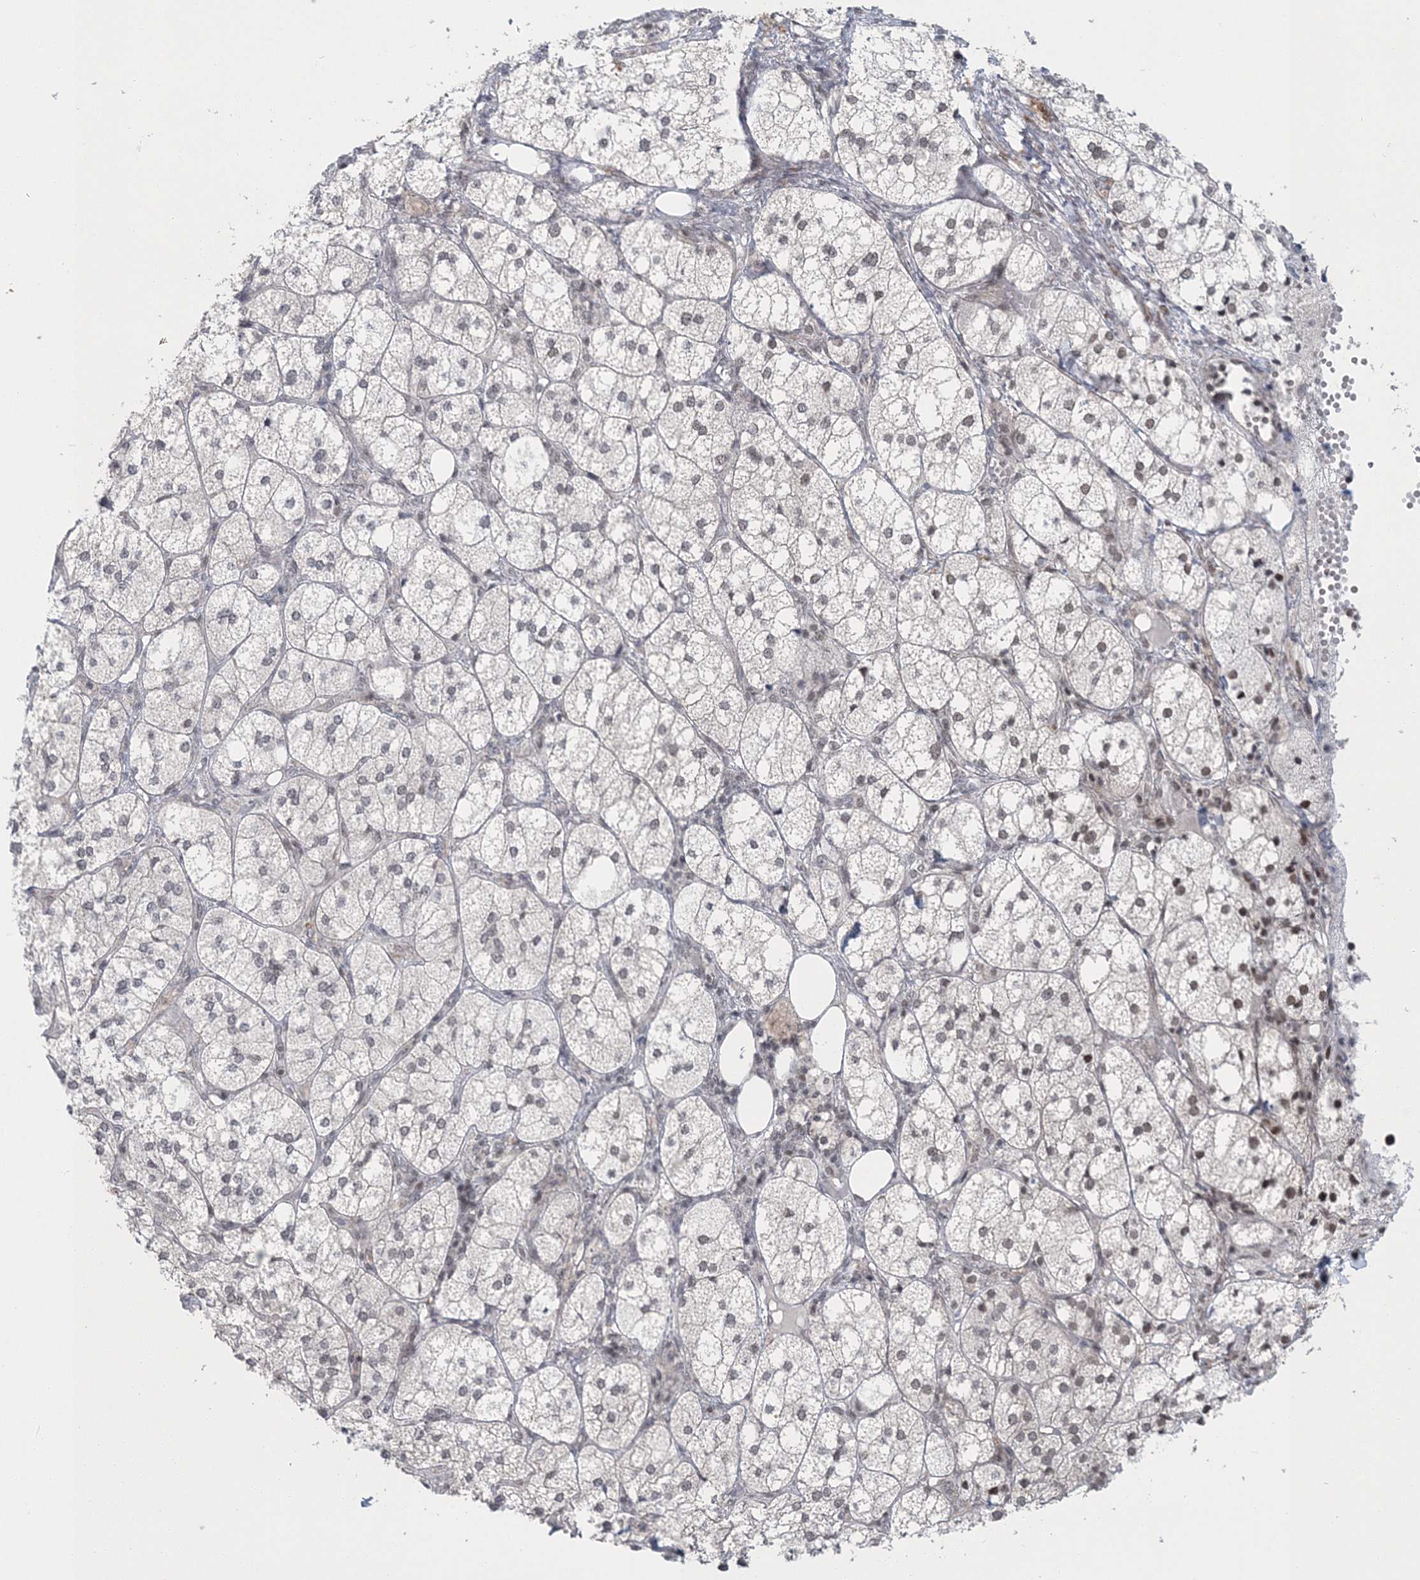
{"staining": {"intensity": "moderate", "quantity": "25%-75%", "location": "nuclear"}, "tissue": "adrenal gland", "cell_type": "Glandular cells", "image_type": "normal", "snomed": [{"axis": "morphology", "description": "Normal tissue, NOS"}, {"axis": "topography", "description": "Adrenal gland"}], "caption": "Protein staining shows moderate nuclear staining in about 25%-75% of glandular cells in unremarkable adrenal gland. The staining is performed using DAB (3,3'-diaminobenzidine) brown chromogen to label protein expression. The nuclei are counter-stained blue using hematoxylin.", "gene": "PDS5A", "patient": {"sex": "female", "age": 61}}